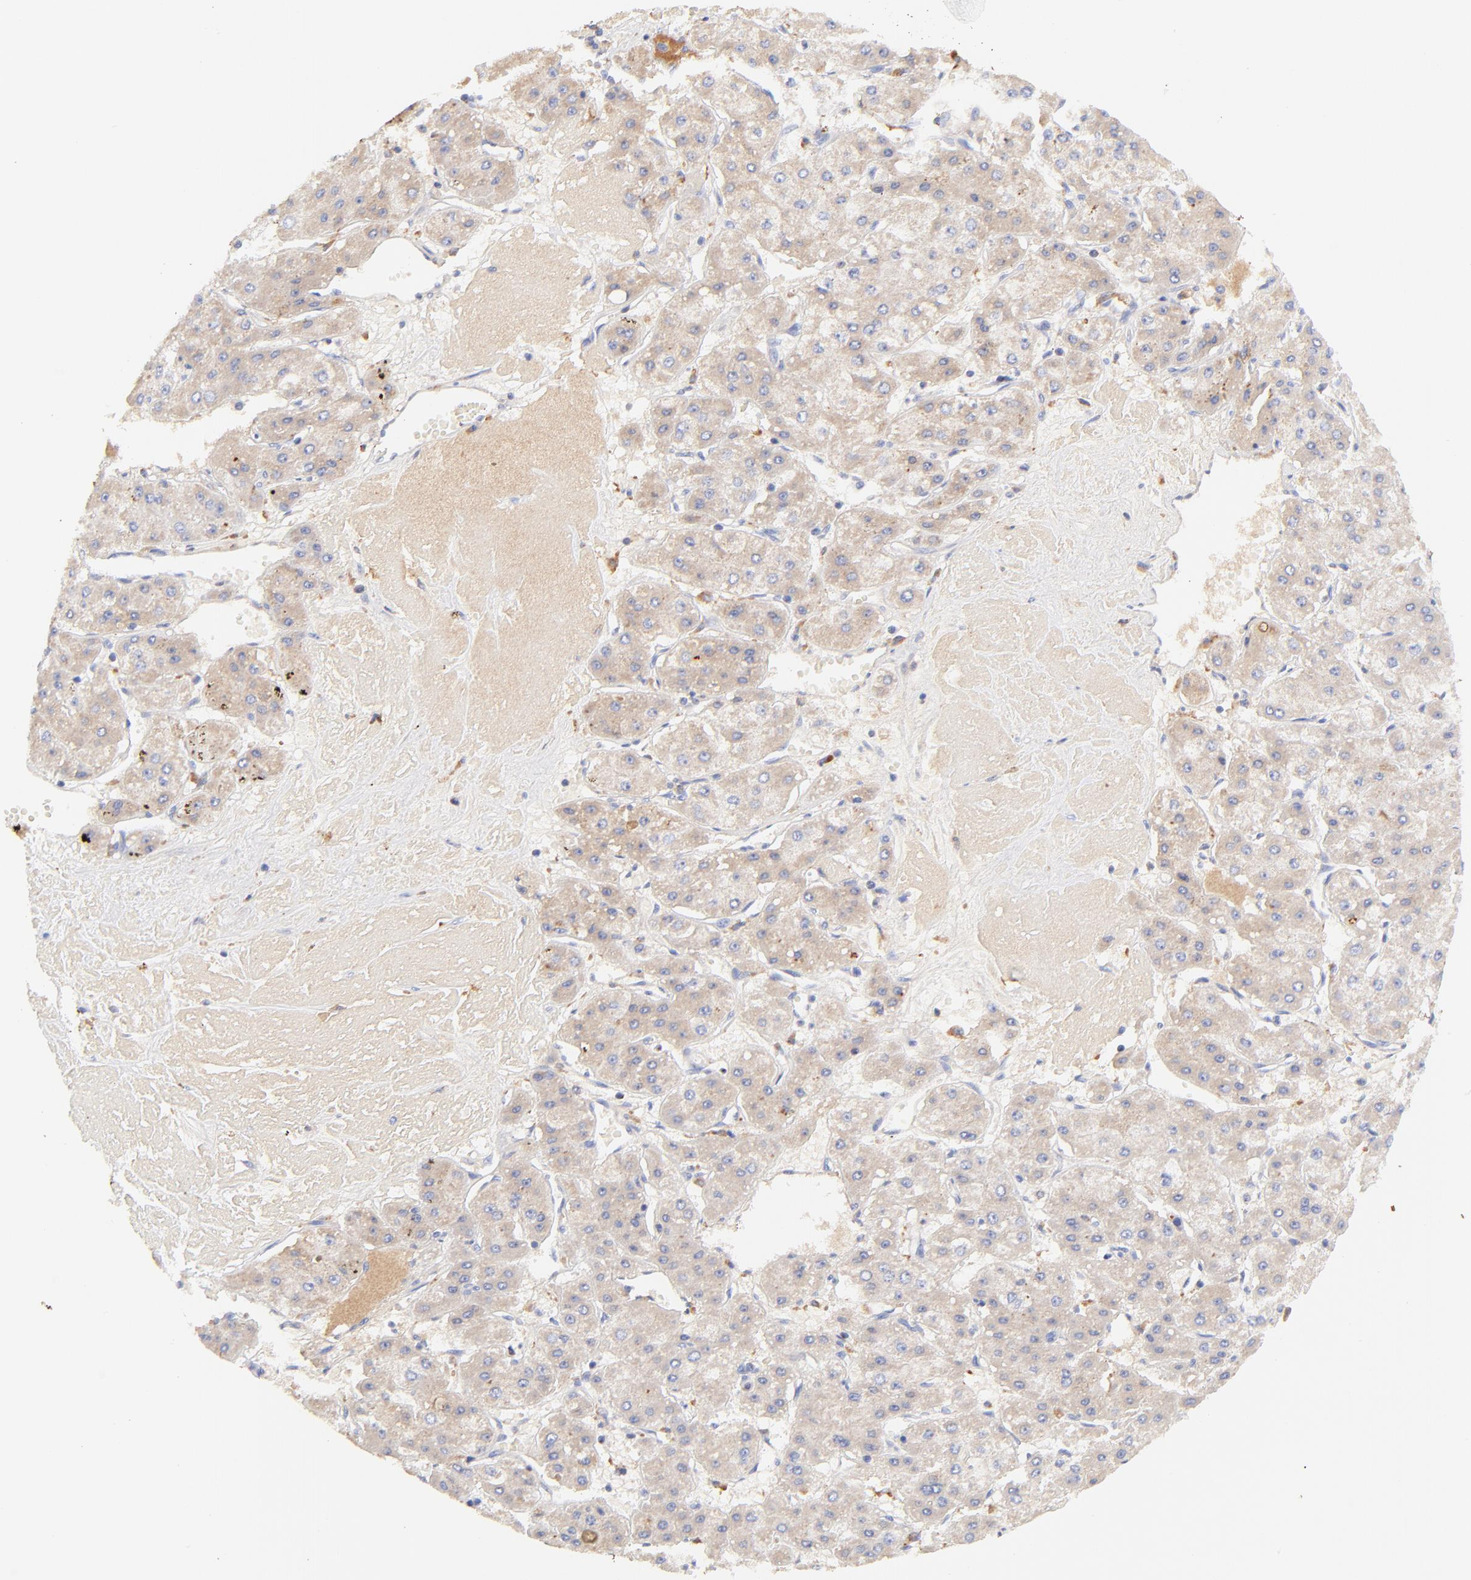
{"staining": {"intensity": "weak", "quantity": ">75%", "location": "cytoplasmic/membranous"}, "tissue": "liver cancer", "cell_type": "Tumor cells", "image_type": "cancer", "snomed": [{"axis": "morphology", "description": "Carcinoma, Hepatocellular, NOS"}, {"axis": "topography", "description": "Liver"}], "caption": "This is an image of IHC staining of liver cancer (hepatocellular carcinoma), which shows weak expression in the cytoplasmic/membranous of tumor cells.", "gene": "IGLV7-43", "patient": {"sex": "female", "age": 52}}